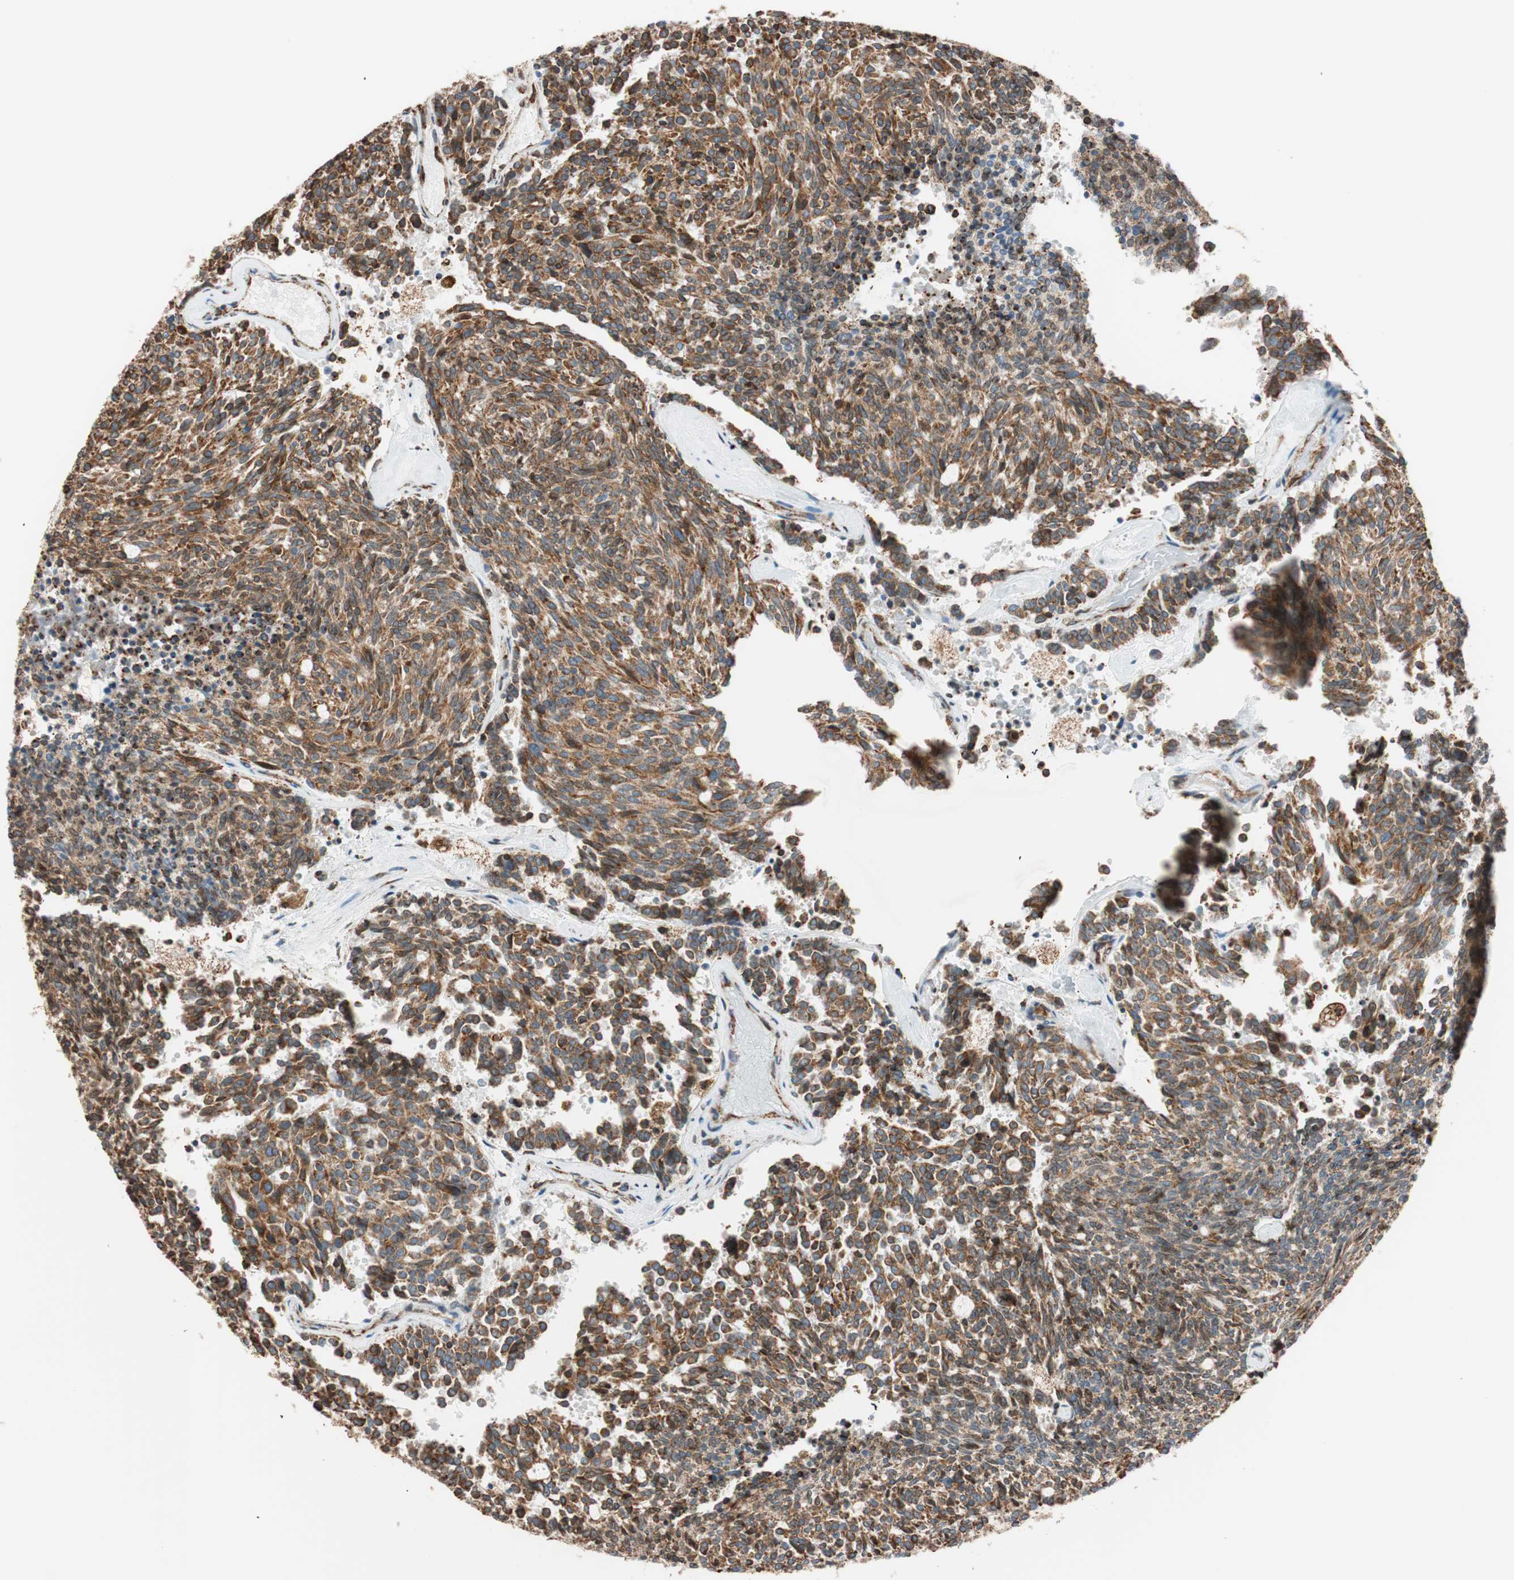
{"staining": {"intensity": "moderate", "quantity": ">75%", "location": "cytoplasmic/membranous"}, "tissue": "carcinoid", "cell_type": "Tumor cells", "image_type": "cancer", "snomed": [{"axis": "morphology", "description": "Carcinoid, malignant, NOS"}, {"axis": "topography", "description": "Pancreas"}], "caption": "Human carcinoid stained with a brown dye demonstrates moderate cytoplasmic/membranous positive expression in about >75% of tumor cells.", "gene": "PRKCSH", "patient": {"sex": "female", "age": 54}}